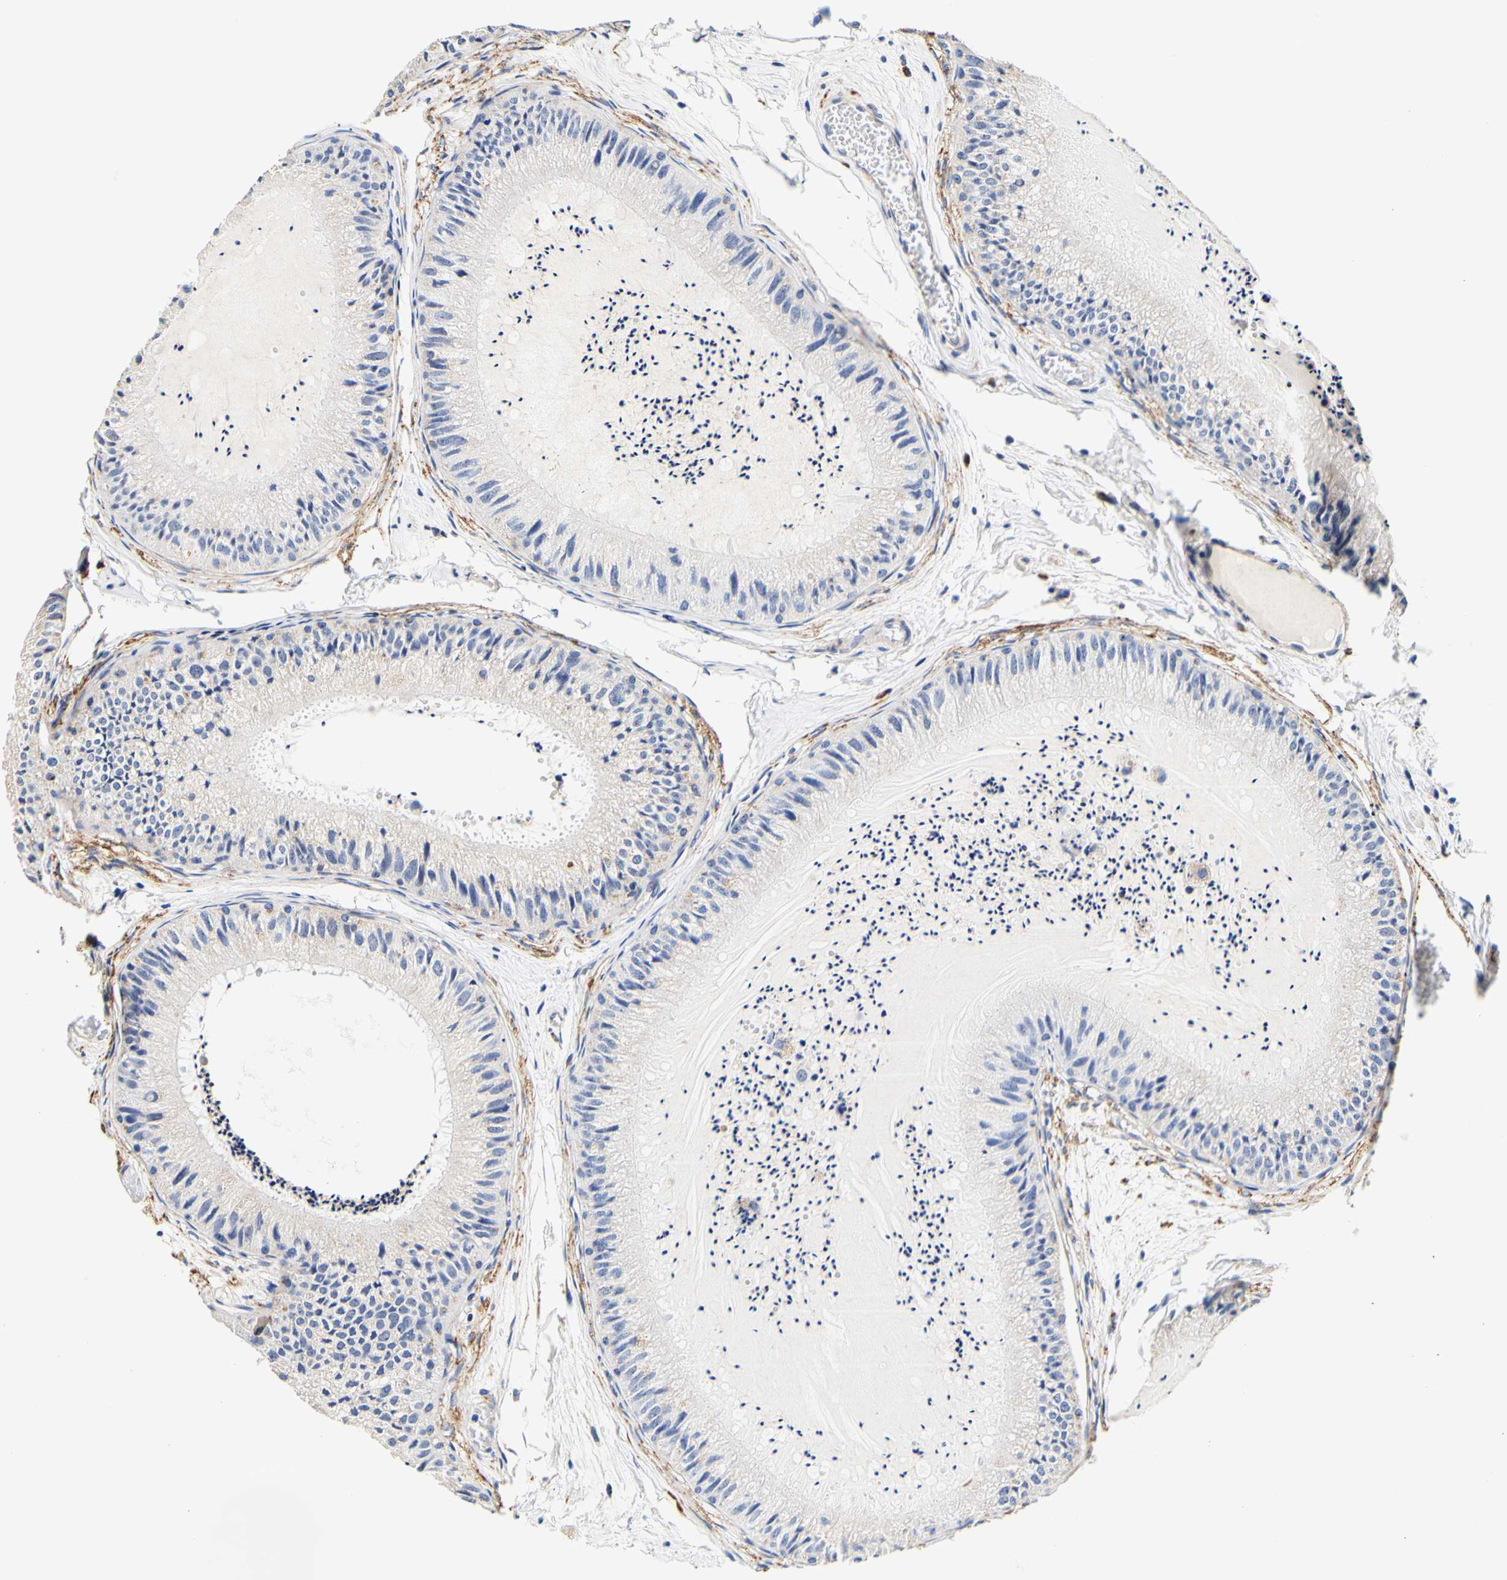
{"staining": {"intensity": "moderate", "quantity": "<25%", "location": "cytoplasmic/membranous"}, "tissue": "epididymis", "cell_type": "Glandular cells", "image_type": "normal", "snomed": [{"axis": "morphology", "description": "Normal tissue, NOS"}, {"axis": "topography", "description": "Epididymis"}], "caption": "Immunohistochemical staining of unremarkable epididymis reveals low levels of moderate cytoplasmic/membranous expression in about <25% of glandular cells.", "gene": "CAMK4", "patient": {"sex": "male", "age": 31}}